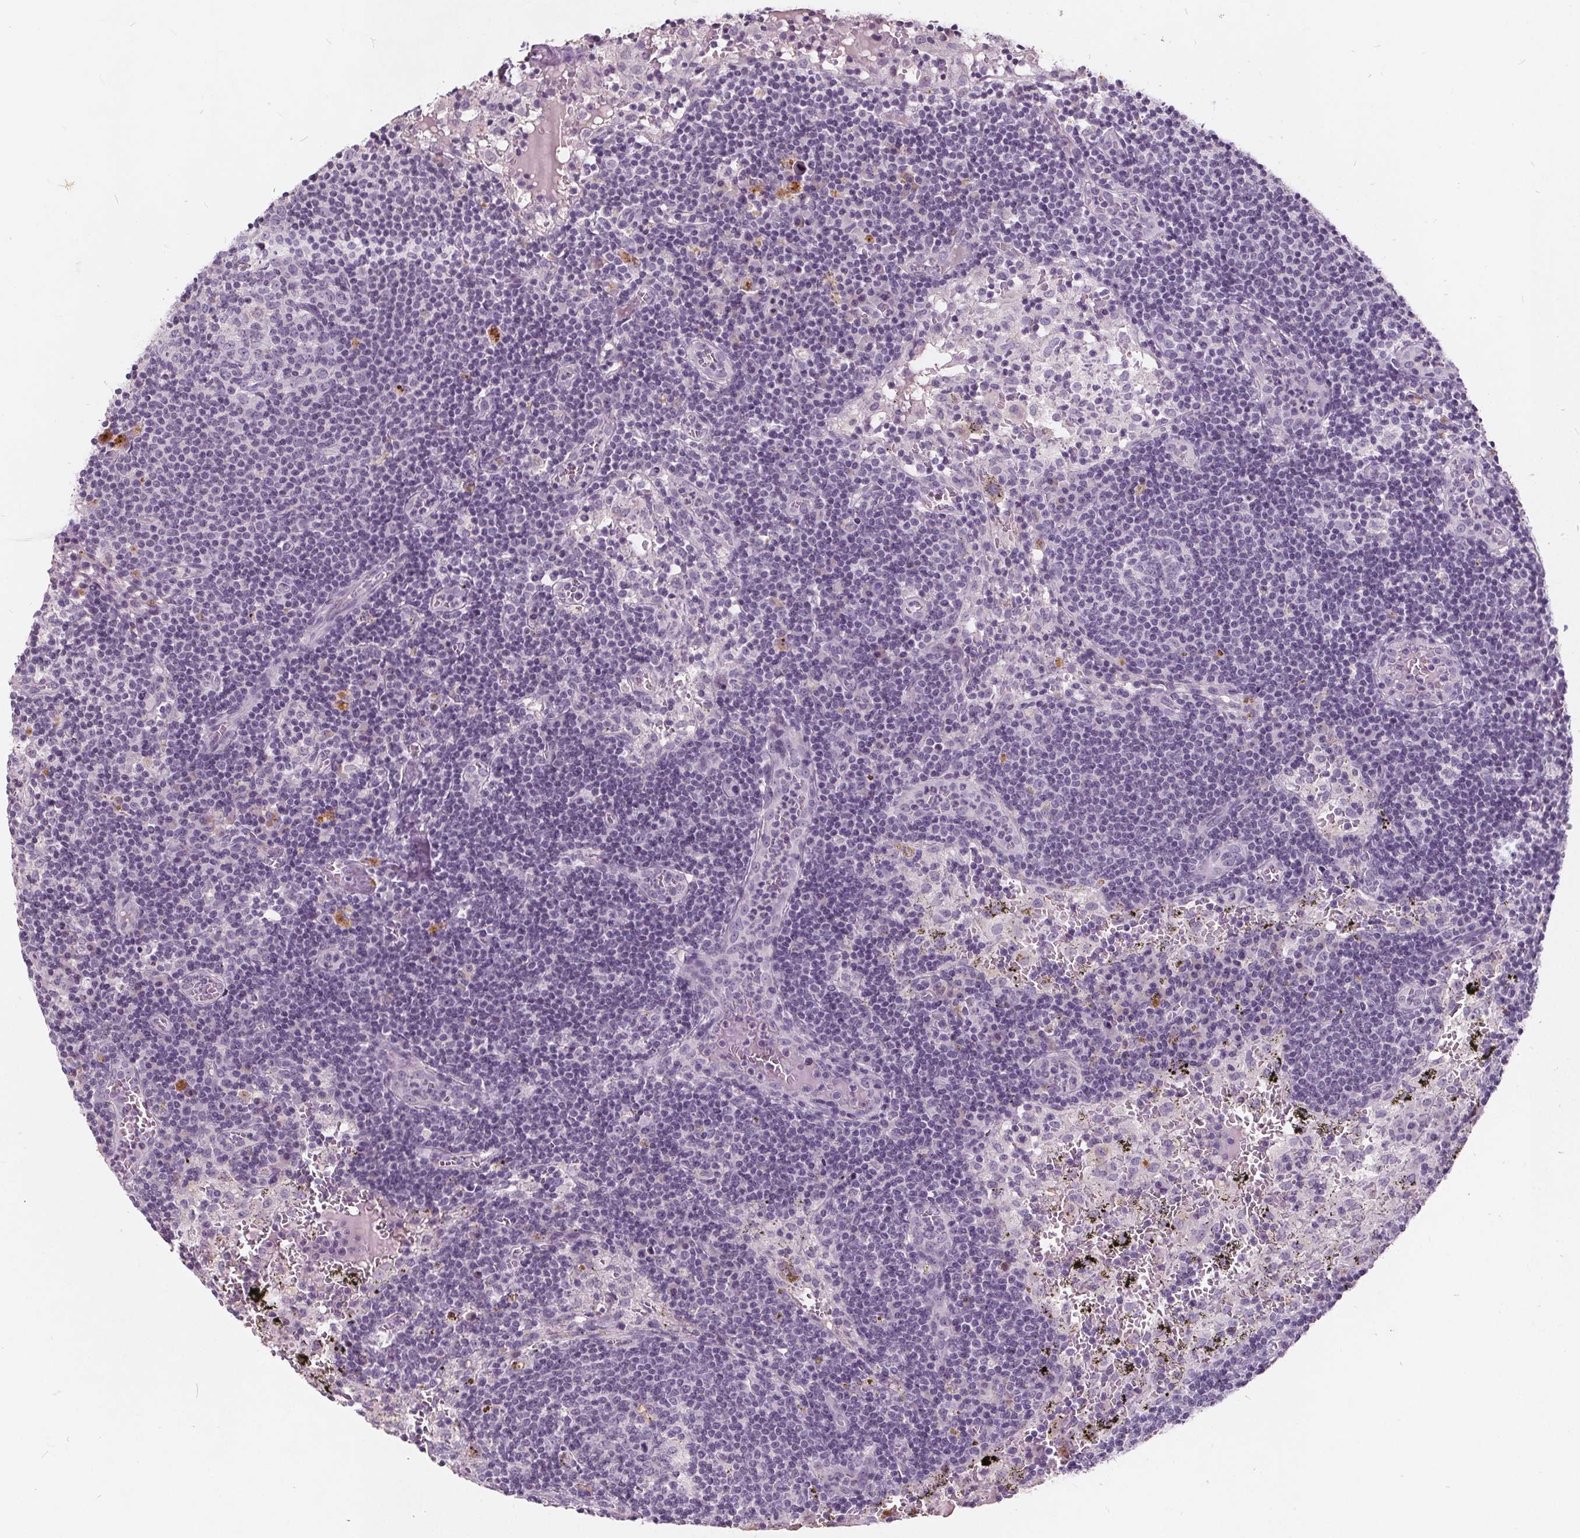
{"staining": {"intensity": "negative", "quantity": "none", "location": "none"}, "tissue": "lymph node", "cell_type": "Germinal center cells", "image_type": "normal", "snomed": [{"axis": "morphology", "description": "Normal tissue, NOS"}, {"axis": "topography", "description": "Lymph node"}], "caption": "The IHC photomicrograph has no significant staining in germinal center cells of lymph node. (Immunohistochemistry, brightfield microscopy, high magnification).", "gene": "PLA2G2E", "patient": {"sex": "male", "age": 62}}